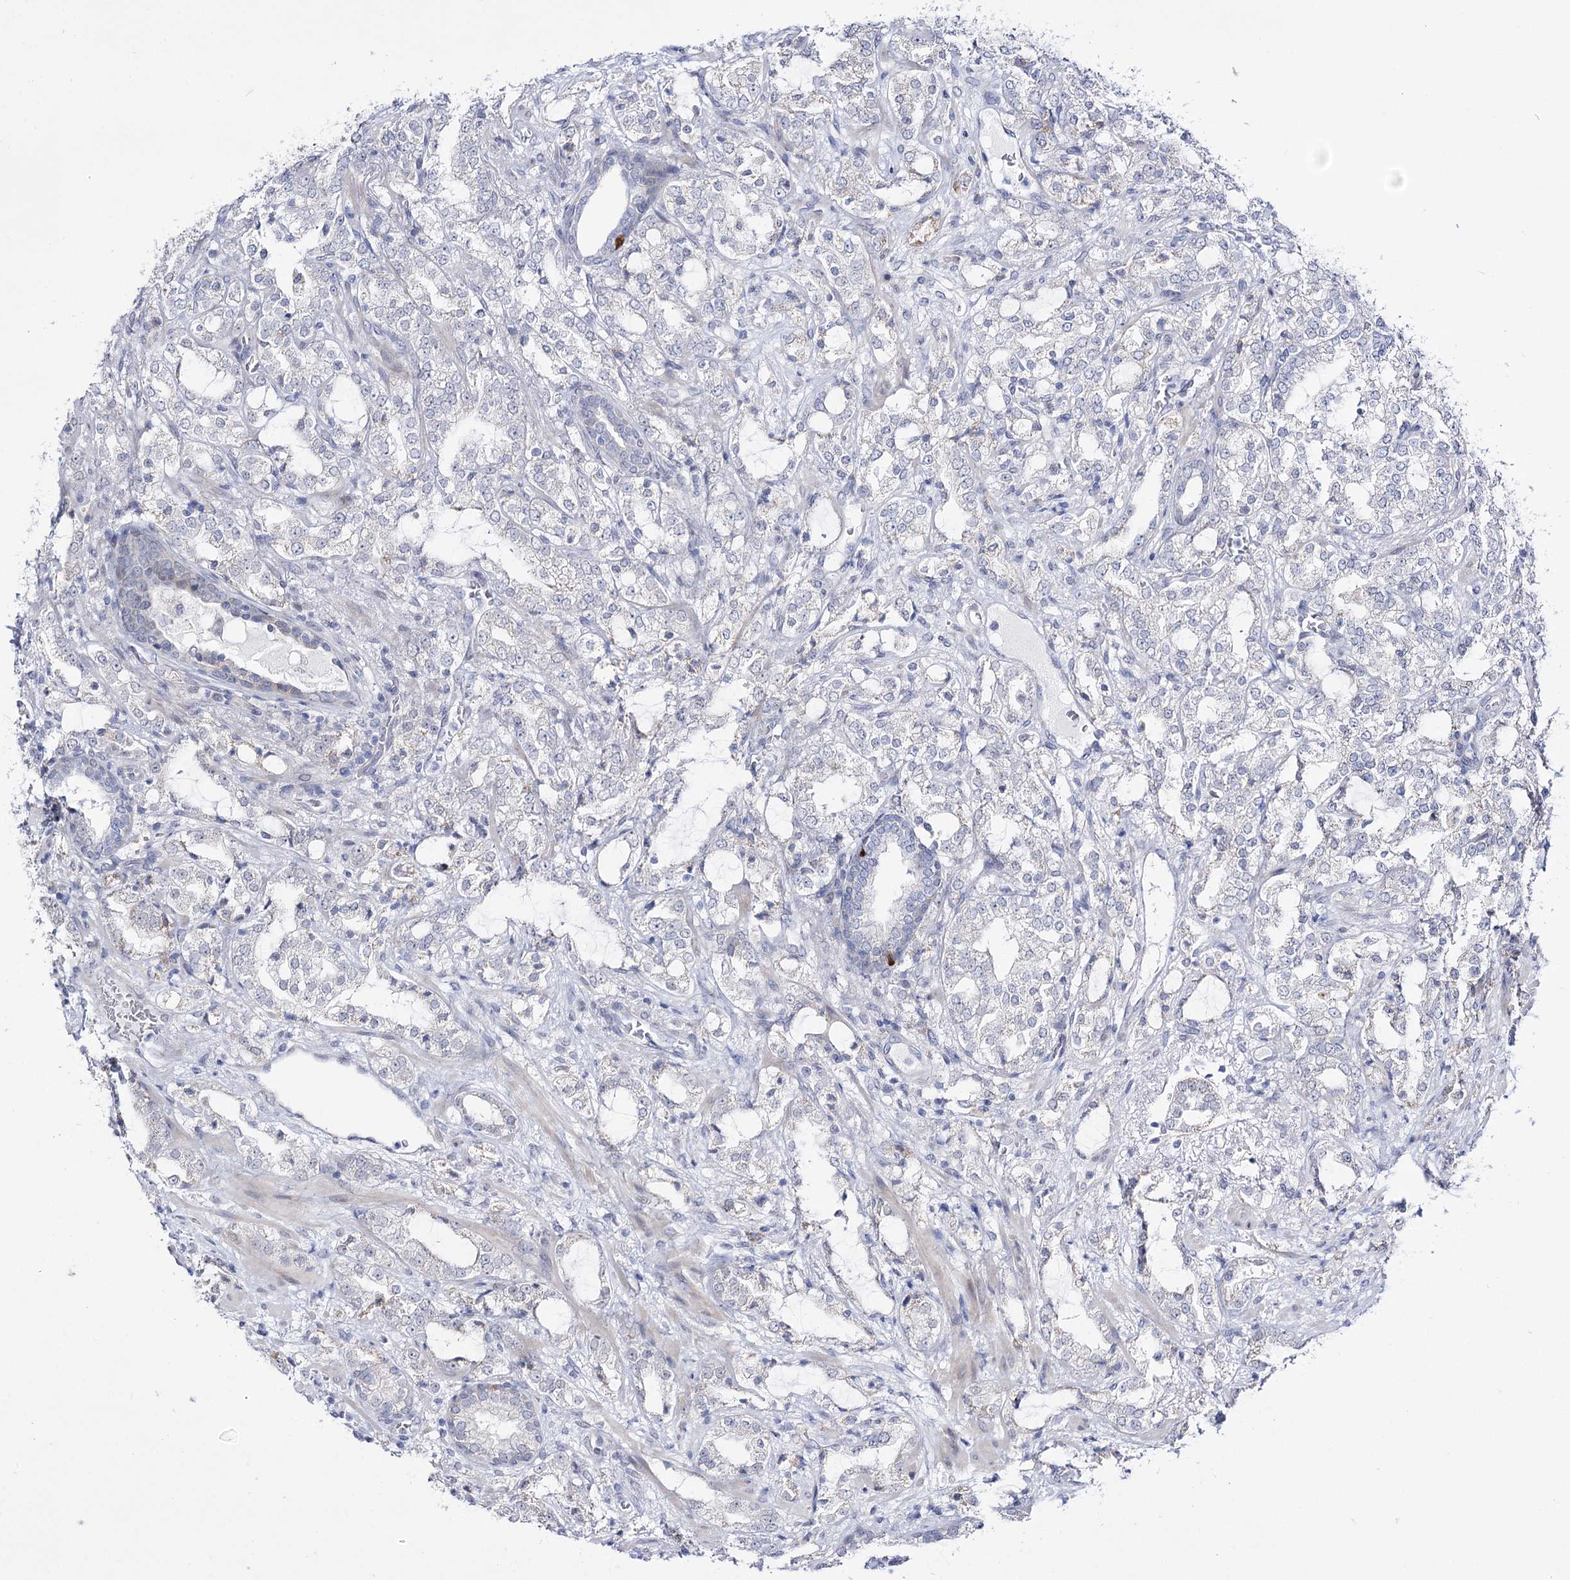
{"staining": {"intensity": "negative", "quantity": "none", "location": "none"}, "tissue": "prostate cancer", "cell_type": "Tumor cells", "image_type": "cancer", "snomed": [{"axis": "morphology", "description": "Adenocarcinoma, High grade"}, {"axis": "topography", "description": "Prostate"}], "caption": "Immunohistochemistry (IHC) histopathology image of neoplastic tissue: prostate cancer stained with DAB (3,3'-diaminobenzidine) shows no significant protein expression in tumor cells.", "gene": "RBM15B", "patient": {"sex": "male", "age": 64}}